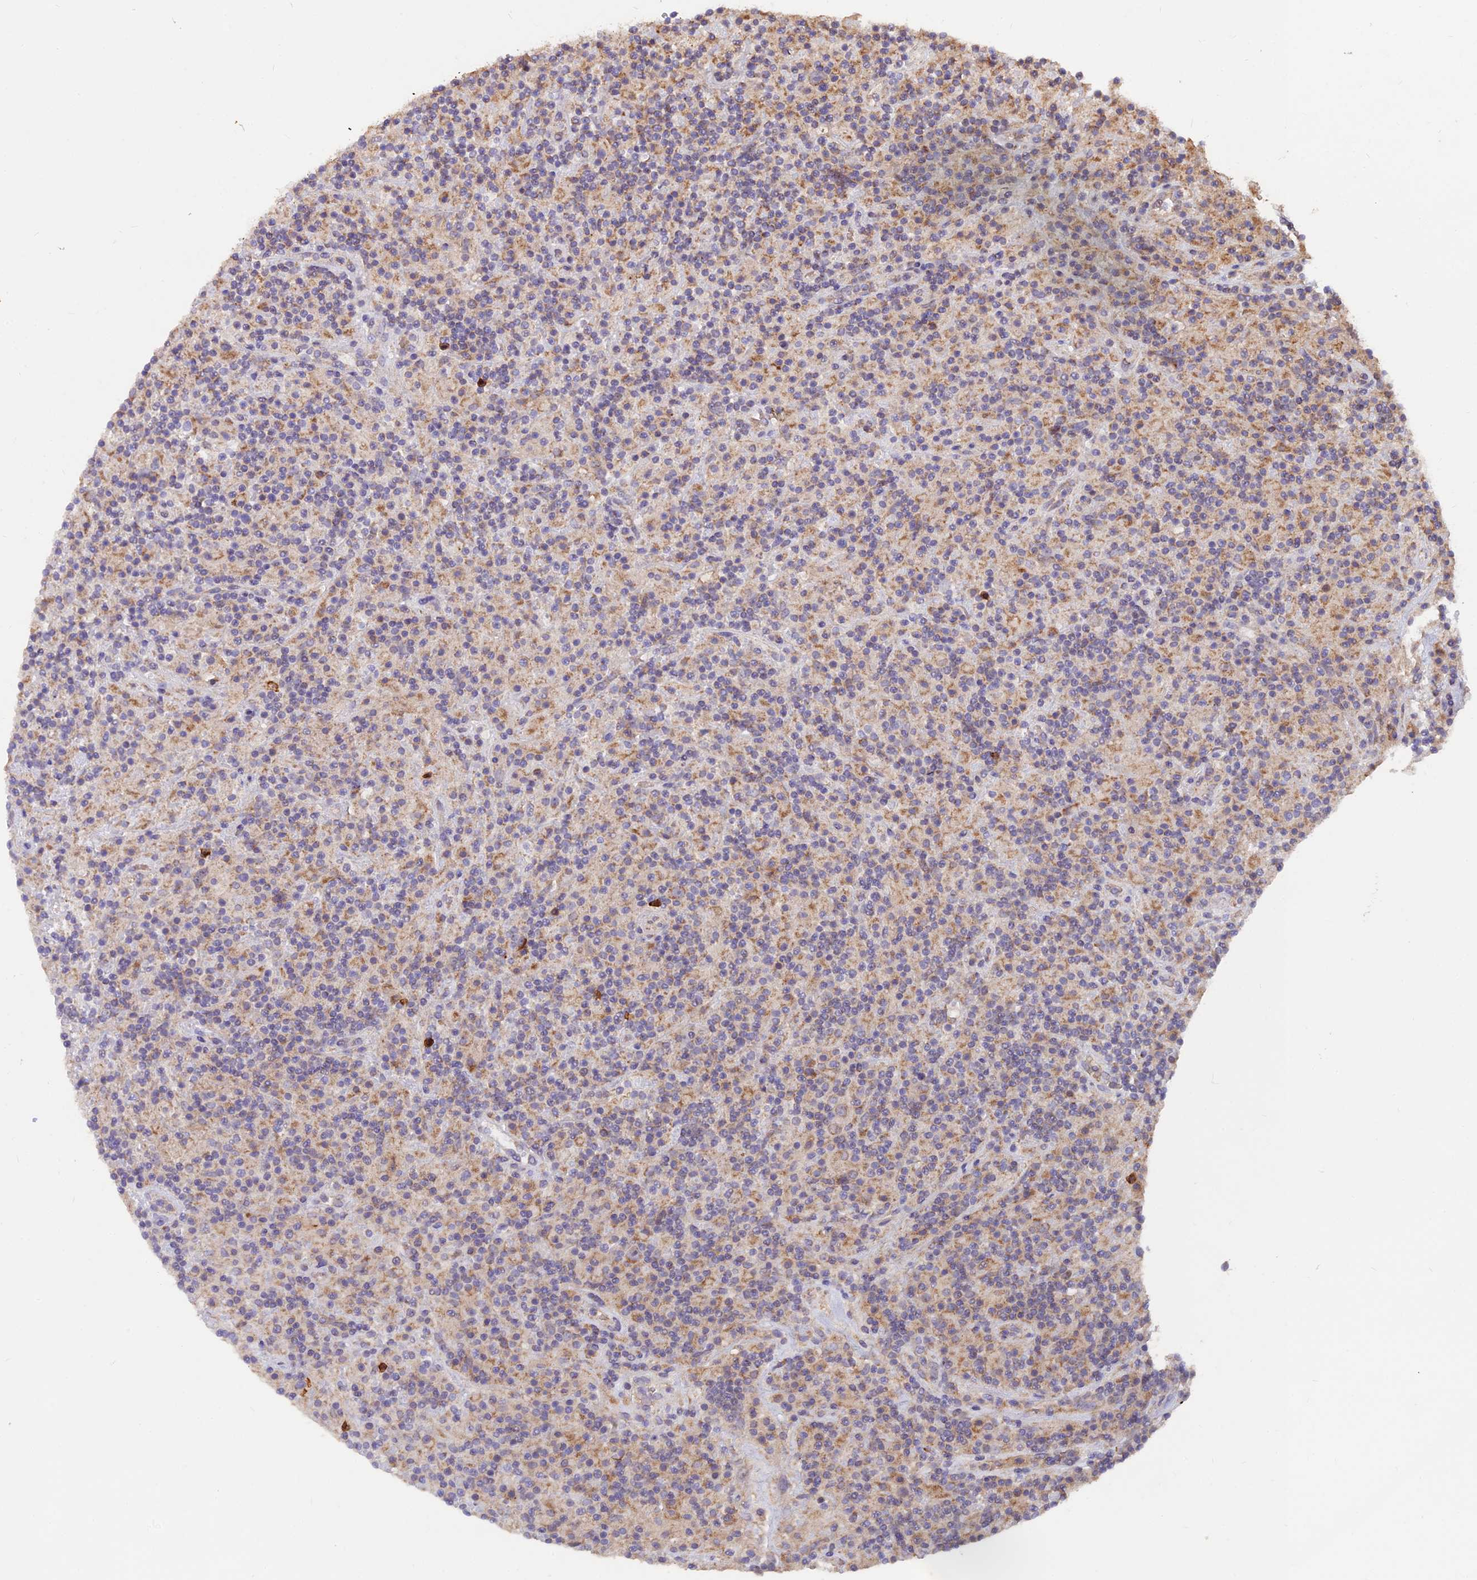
{"staining": {"intensity": "moderate", "quantity": ">75%", "location": "cytoplasmic/membranous"}, "tissue": "lymphoma", "cell_type": "Tumor cells", "image_type": "cancer", "snomed": [{"axis": "morphology", "description": "Hodgkin's disease, NOS"}, {"axis": "topography", "description": "Lymph node"}], "caption": "Moderate cytoplasmic/membranous protein staining is seen in approximately >75% of tumor cells in Hodgkin's disease.", "gene": "IFT22", "patient": {"sex": "male", "age": 70}}